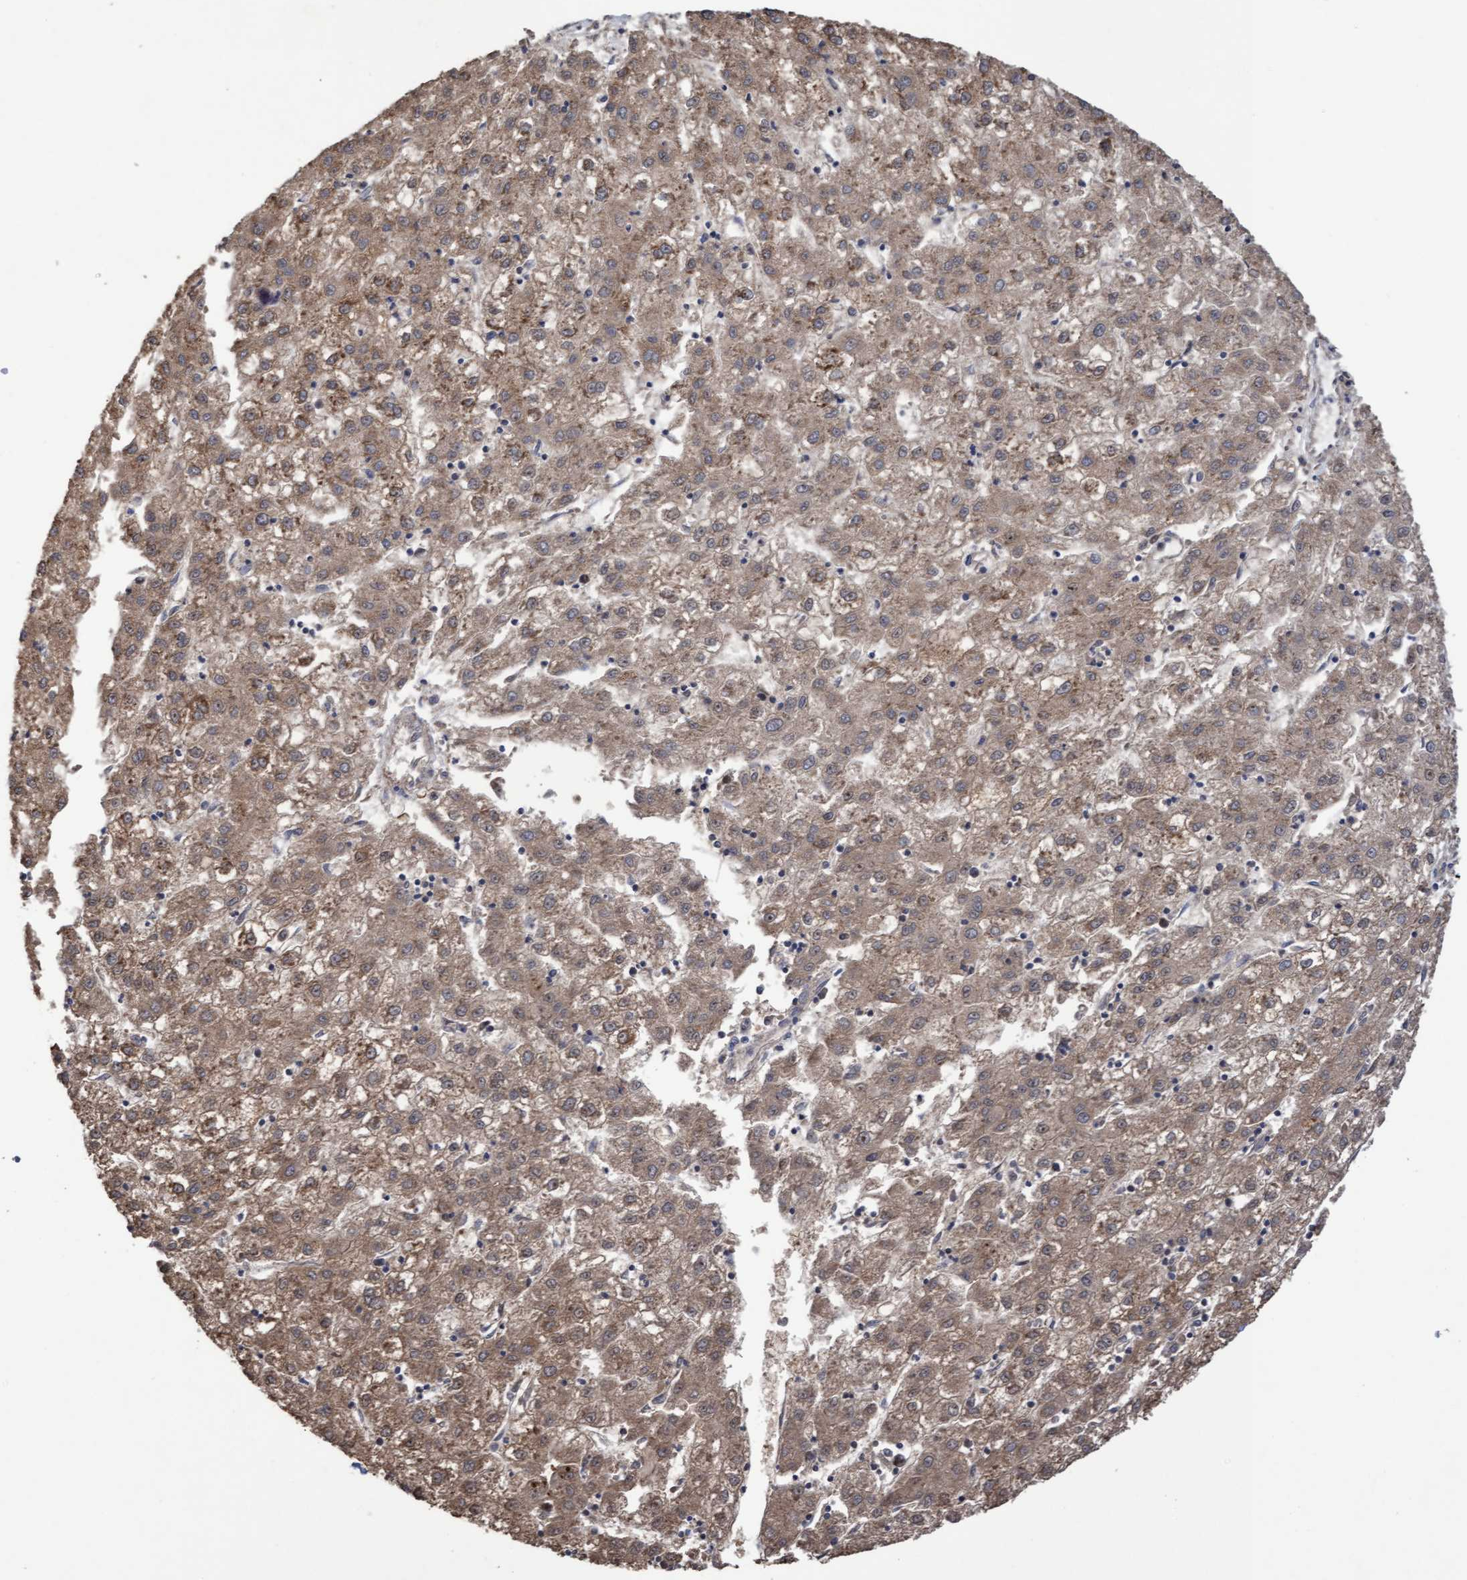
{"staining": {"intensity": "moderate", "quantity": ">75%", "location": "cytoplasmic/membranous"}, "tissue": "liver cancer", "cell_type": "Tumor cells", "image_type": "cancer", "snomed": [{"axis": "morphology", "description": "Carcinoma, Hepatocellular, NOS"}, {"axis": "topography", "description": "Liver"}], "caption": "The image demonstrates immunohistochemical staining of liver cancer (hepatocellular carcinoma). There is moderate cytoplasmic/membranous expression is appreciated in about >75% of tumor cells.", "gene": "ELP5", "patient": {"sex": "male", "age": 72}}